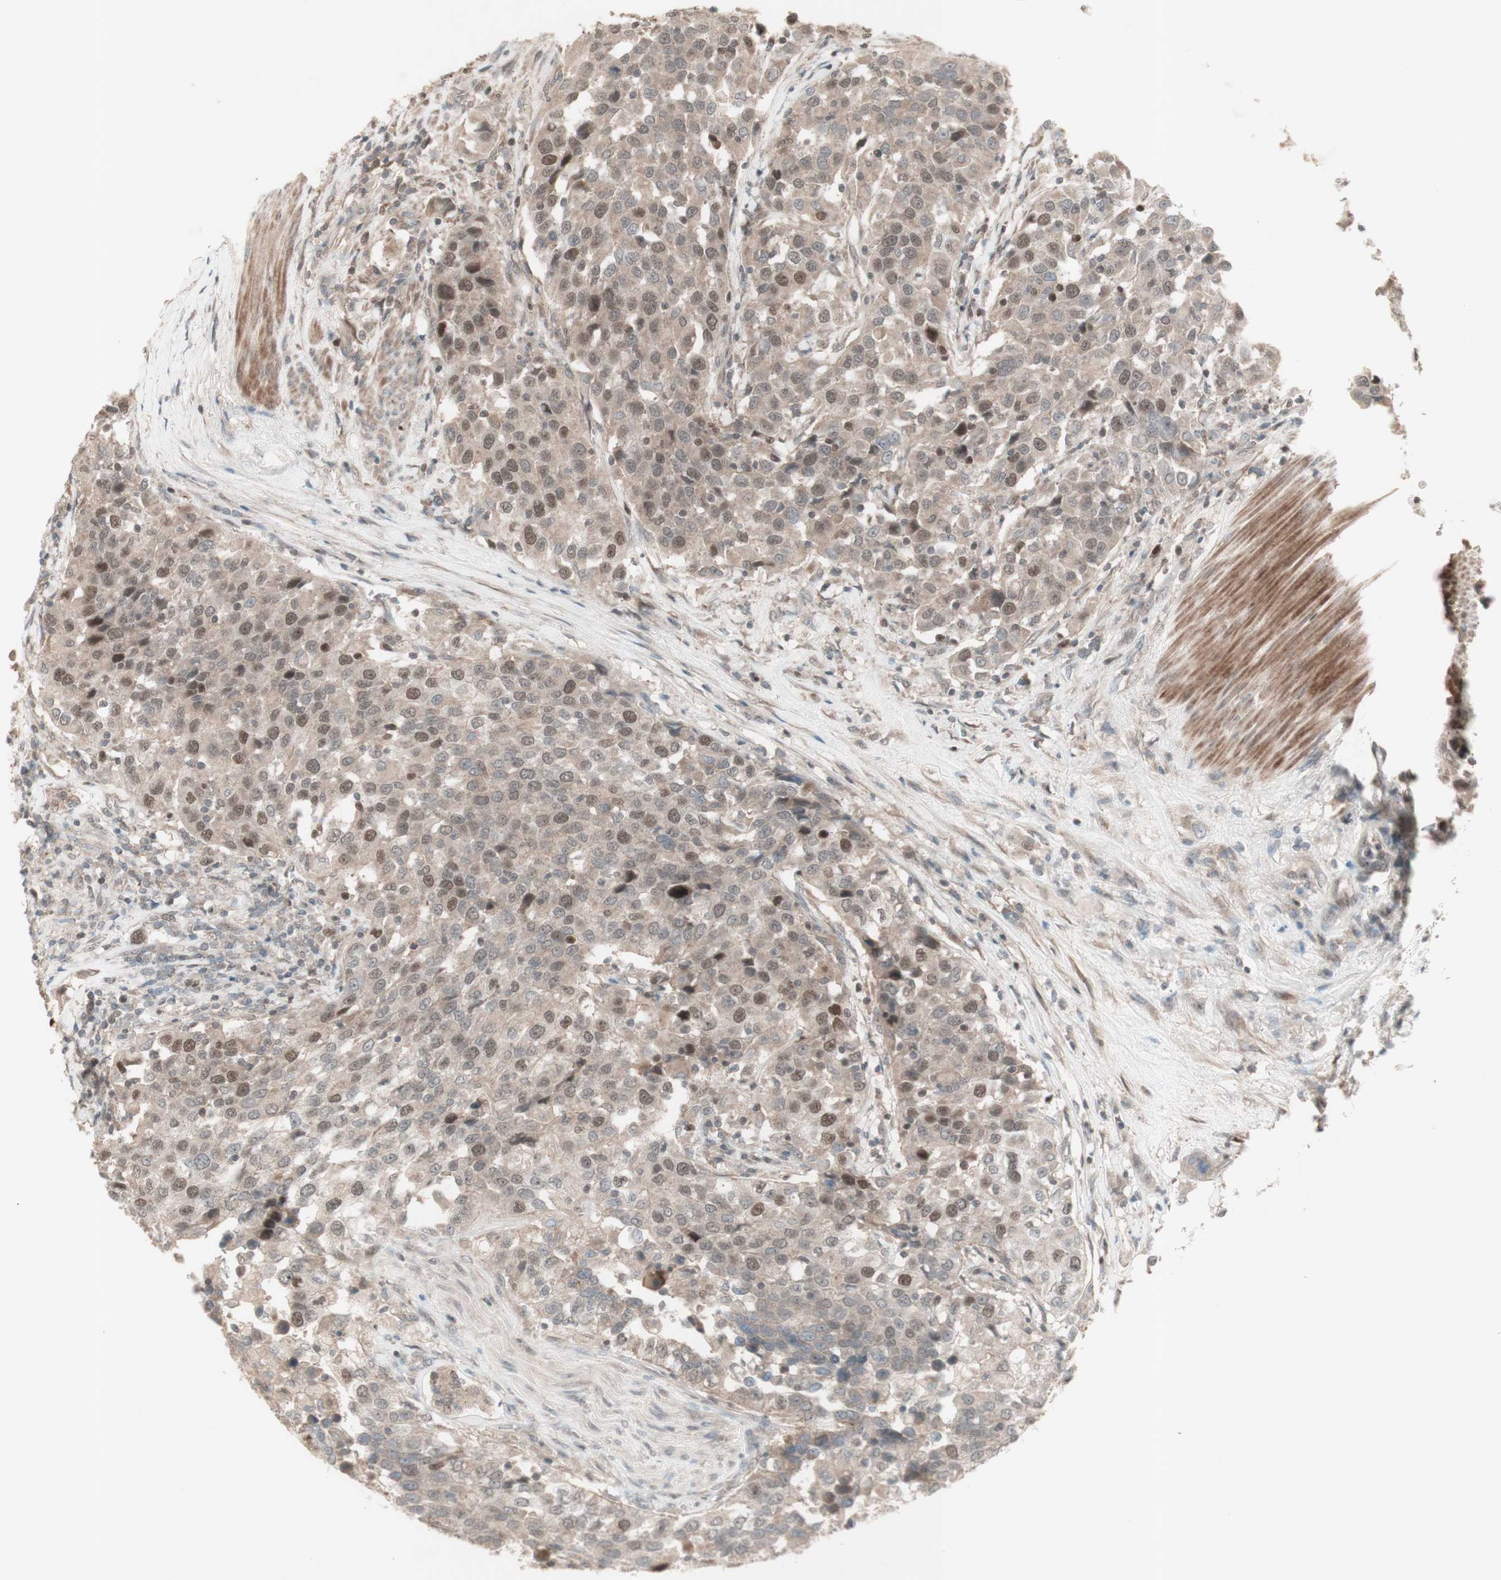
{"staining": {"intensity": "moderate", "quantity": ">75%", "location": "cytoplasmic/membranous,nuclear"}, "tissue": "urothelial cancer", "cell_type": "Tumor cells", "image_type": "cancer", "snomed": [{"axis": "morphology", "description": "Urothelial carcinoma, High grade"}, {"axis": "topography", "description": "Urinary bladder"}], "caption": "Protein analysis of high-grade urothelial carcinoma tissue shows moderate cytoplasmic/membranous and nuclear staining in about >75% of tumor cells. The staining was performed using DAB (3,3'-diaminobenzidine) to visualize the protein expression in brown, while the nuclei were stained in blue with hematoxylin (Magnification: 20x).", "gene": "MSH6", "patient": {"sex": "female", "age": 80}}